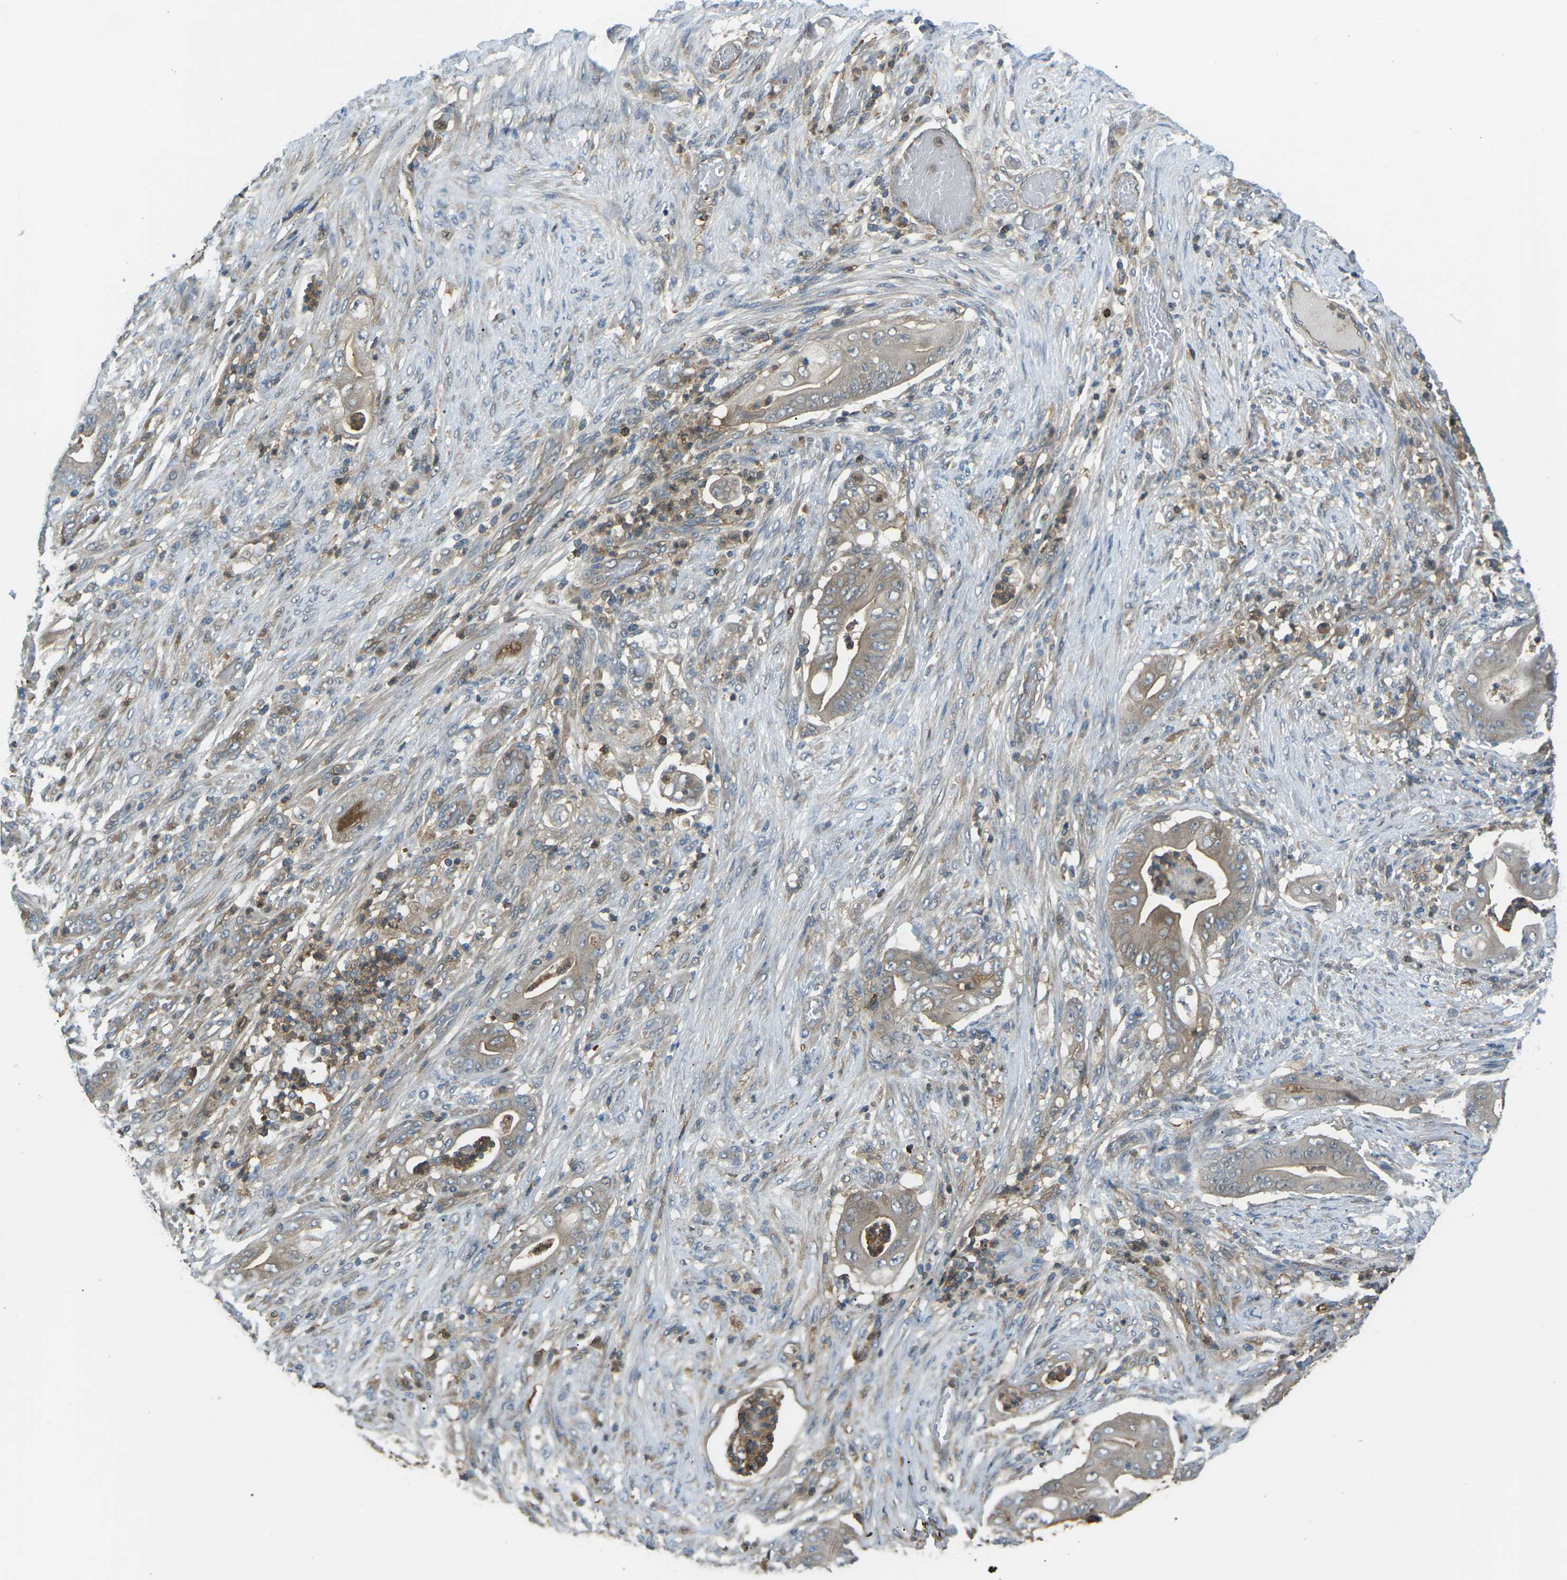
{"staining": {"intensity": "weak", "quantity": ">75%", "location": "cytoplasmic/membranous"}, "tissue": "stomach cancer", "cell_type": "Tumor cells", "image_type": "cancer", "snomed": [{"axis": "morphology", "description": "Adenocarcinoma, NOS"}, {"axis": "topography", "description": "Stomach"}], "caption": "Protein positivity by immunohistochemistry reveals weak cytoplasmic/membranous staining in approximately >75% of tumor cells in stomach cancer.", "gene": "PIEZO2", "patient": {"sex": "female", "age": 73}}